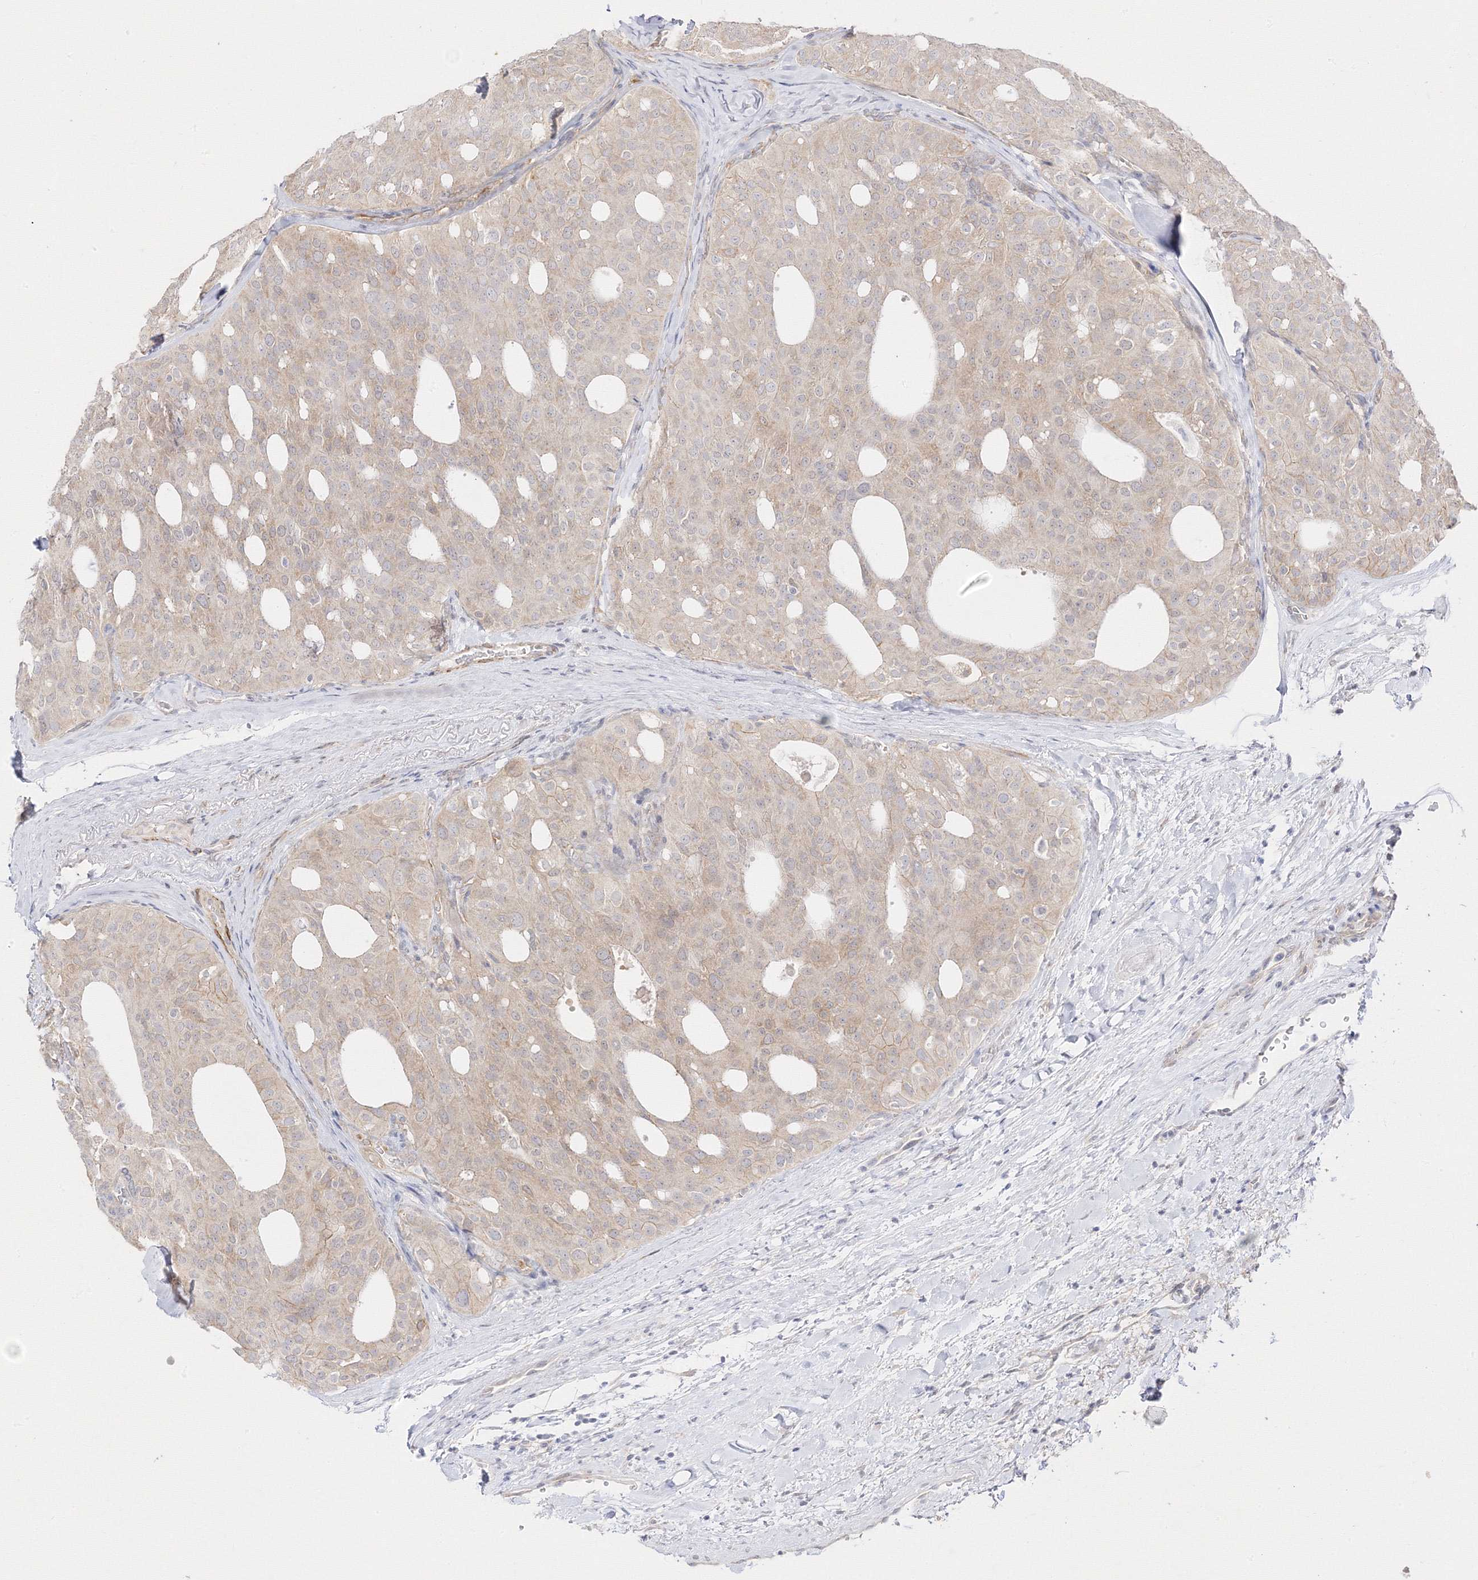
{"staining": {"intensity": "weak", "quantity": ">75%", "location": "cytoplasmic/membranous"}, "tissue": "thyroid cancer", "cell_type": "Tumor cells", "image_type": "cancer", "snomed": [{"axis": "morphology", "description": "Follicular adenoma carcinoma, NOS"}, {"axis": "topography", "description": "Thyroid gland"}], "caption": "Immunohistochemistry (IHC) micrograph of human follicular adenoma carcinoma (thyroid) stained for a protein (brown), which demonstrates low levels of weak cytoplasmic/membranous positivity in about >75% of tumor cells.", "gene": "C2CD2", "patient": {"sex": "male", "age": 75}}